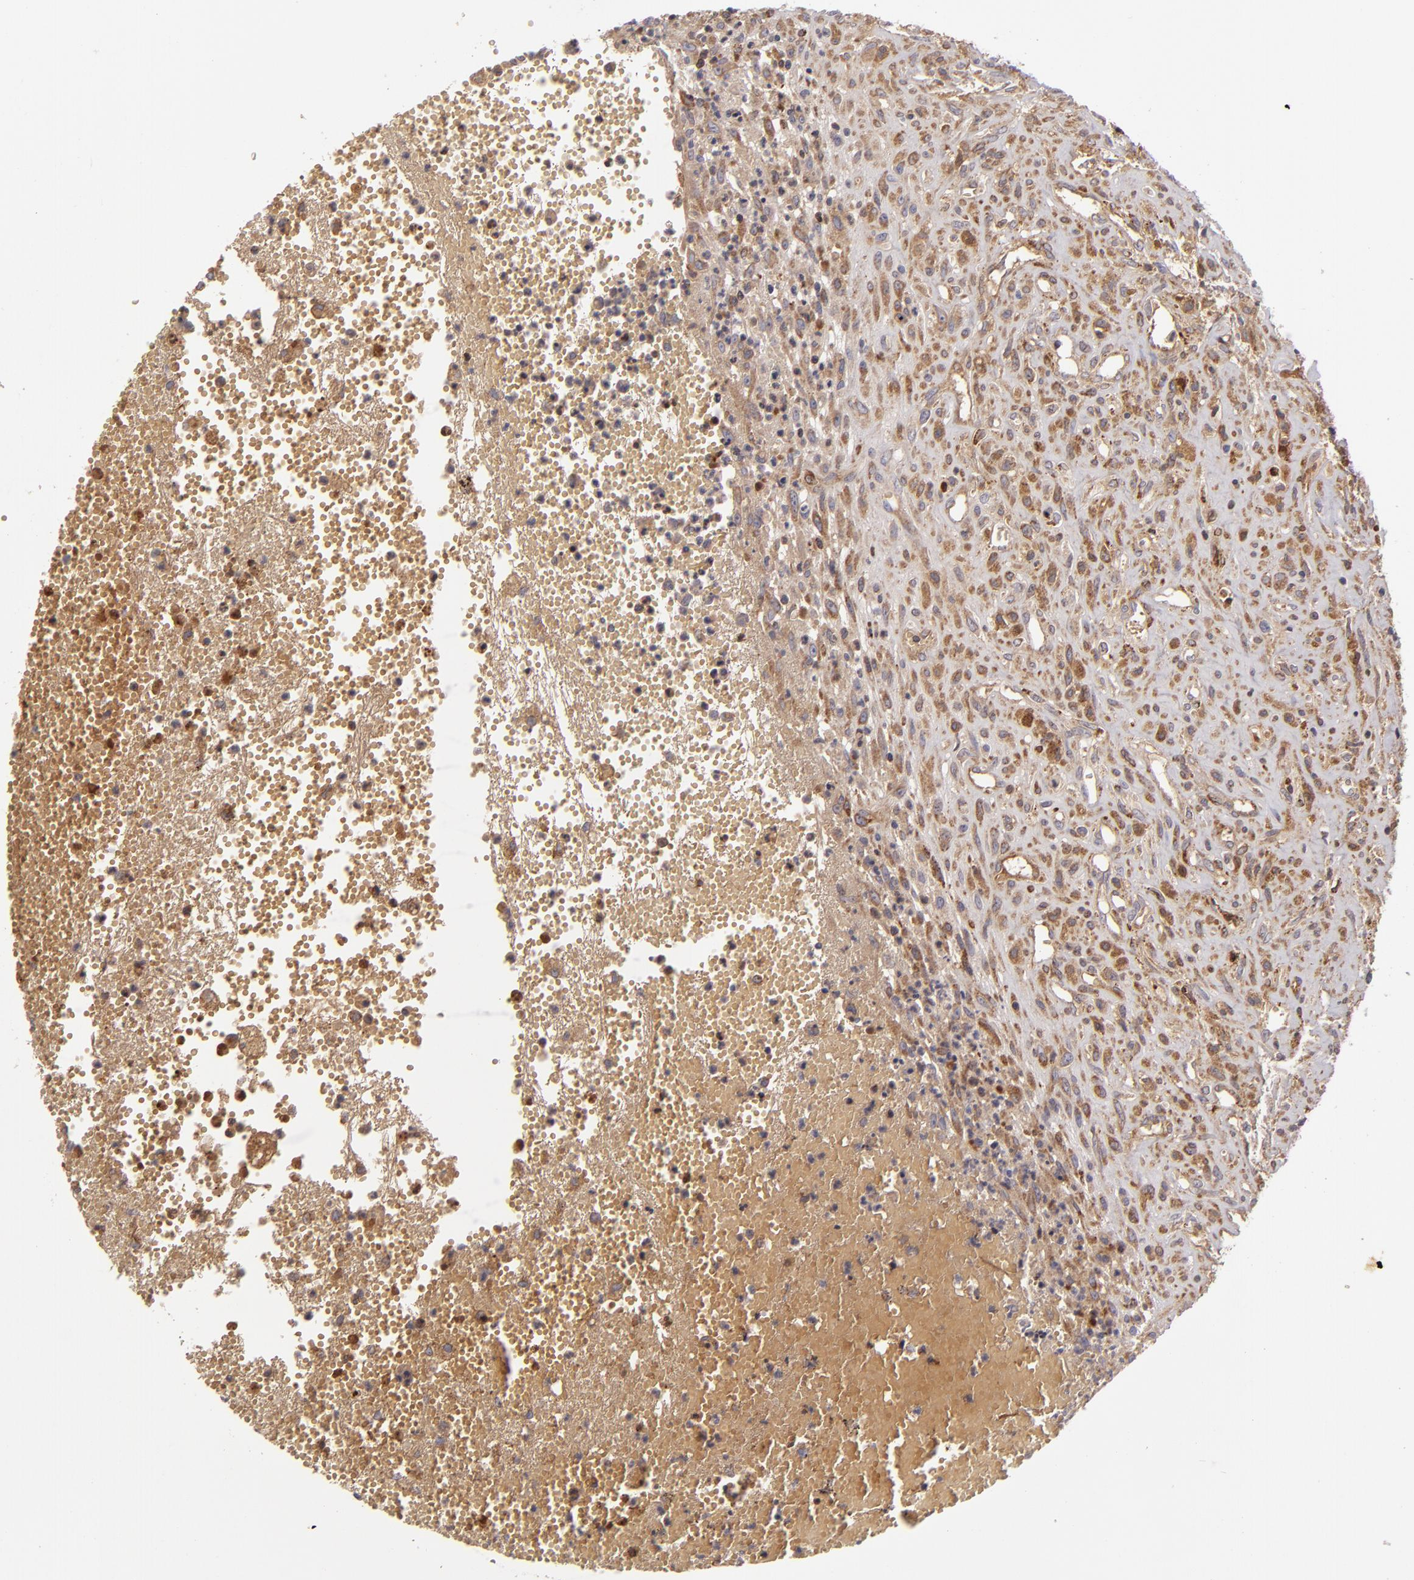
{"staining": {"intensity": "moderate", "quantity": "25%-75%", "location": "cytoplasmic/membranous"}, "tissue": "glioma", "cell_type": "Tumor cells", "image_type": "cancer", "snomed": [{"axis": "morphology", "description": "Glioma, malignant, High grade"}, {"axis": "topography", "description": "Brain"}], "caption": "Approximately 25%-75% of tumor cells in human high-grade glioma (malignant) exhibit moderate cytoplasmic/membranous protein staining as visualized by brown immunohistochemical staining.", "gene": "CFB", "patient": {"sex": "male", "age": 66}}